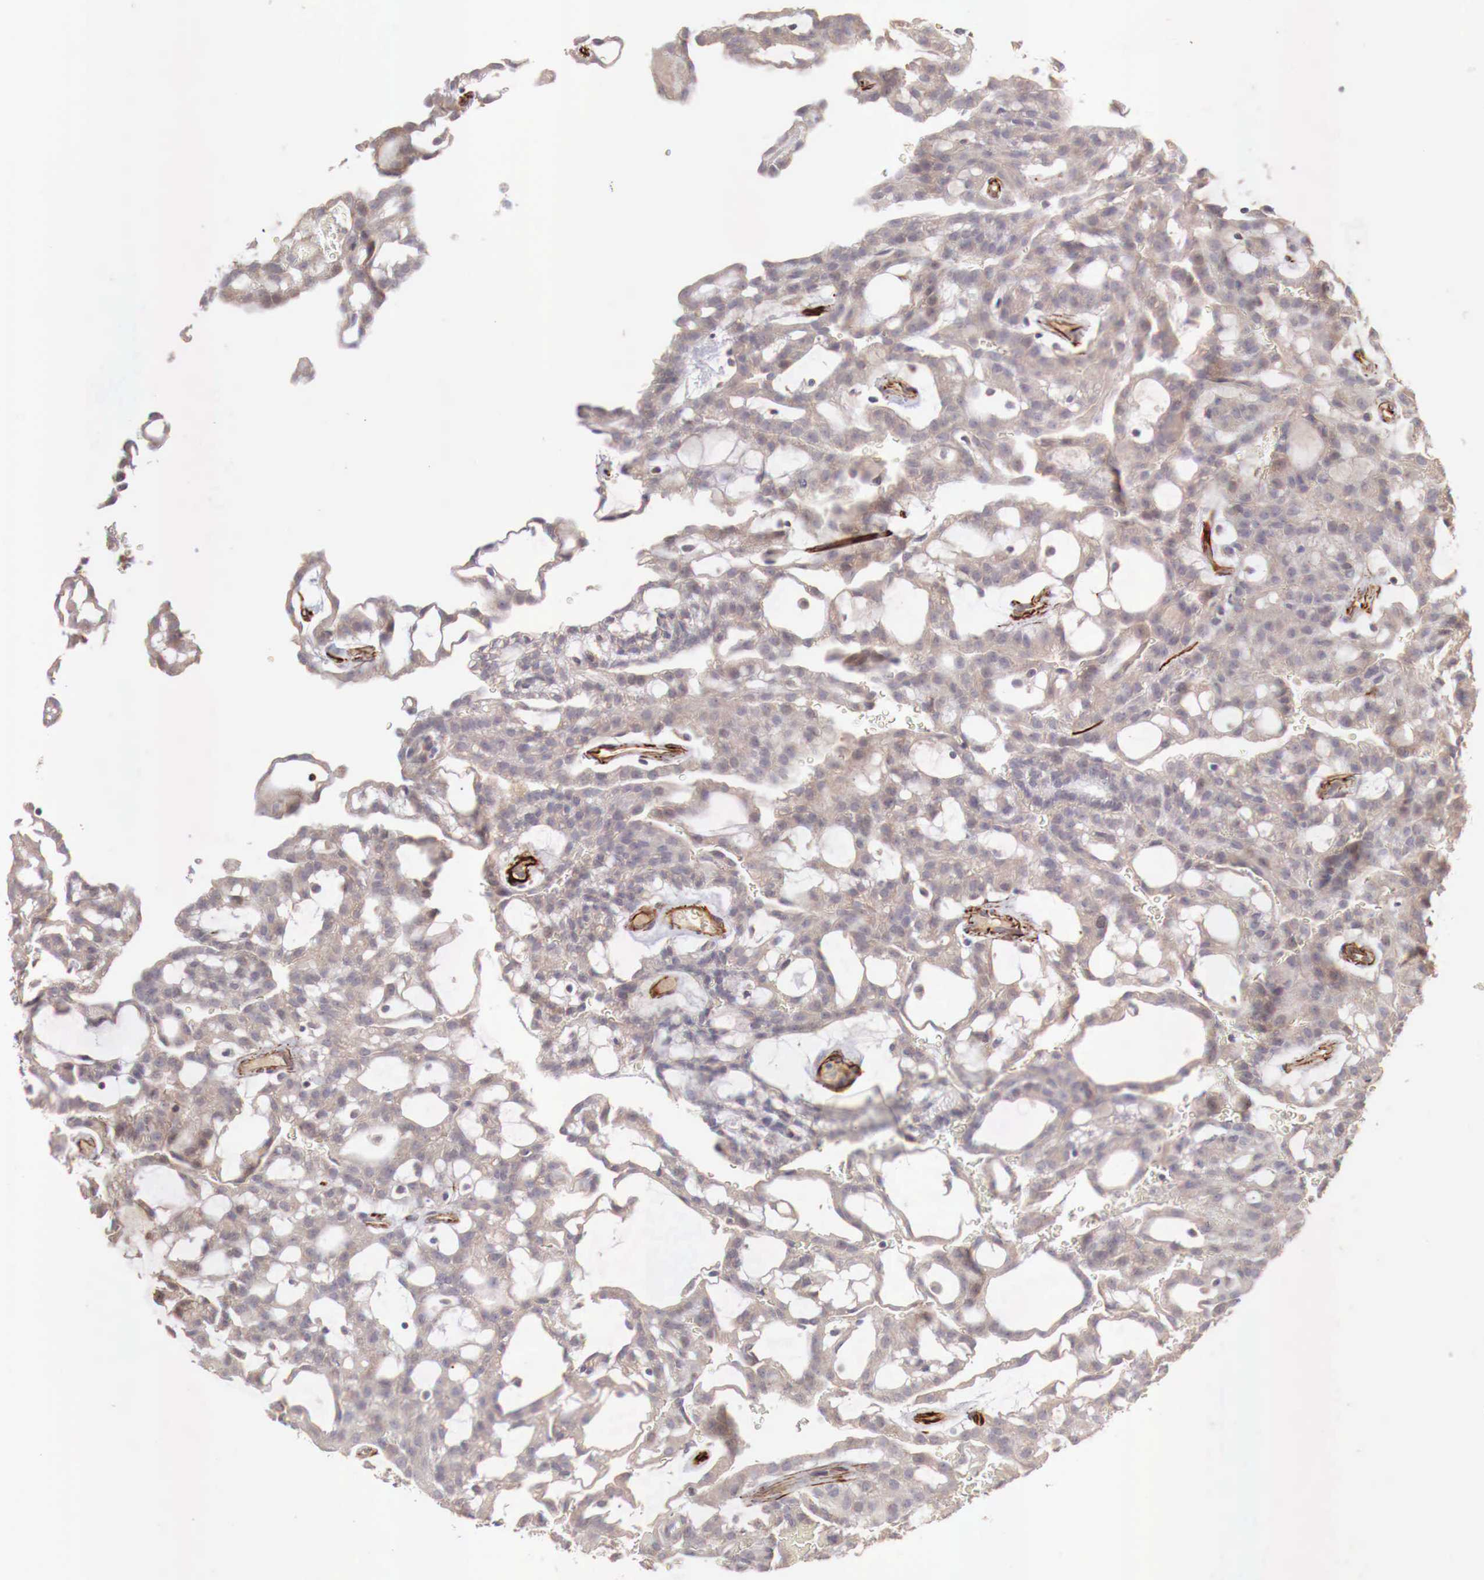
{"staining": {"intensity": "negative", "quantity": "none", "location": "none"}, "tissue": "renal cancer", "cell_type": "Tumor cells", "image_type": "cancer", "snomed": [{"axis": "morphology", "description": "Adenocarcinoma, NOS"}, {"axis": "topography", "description": "Kidney"}], "caption": "Immunohistochemical staining of human renal adenocarcinoma exhibits no significant positivity in tumor cells.", "gene": "WT1", "patient": {"sex": "male", "age": 63}}